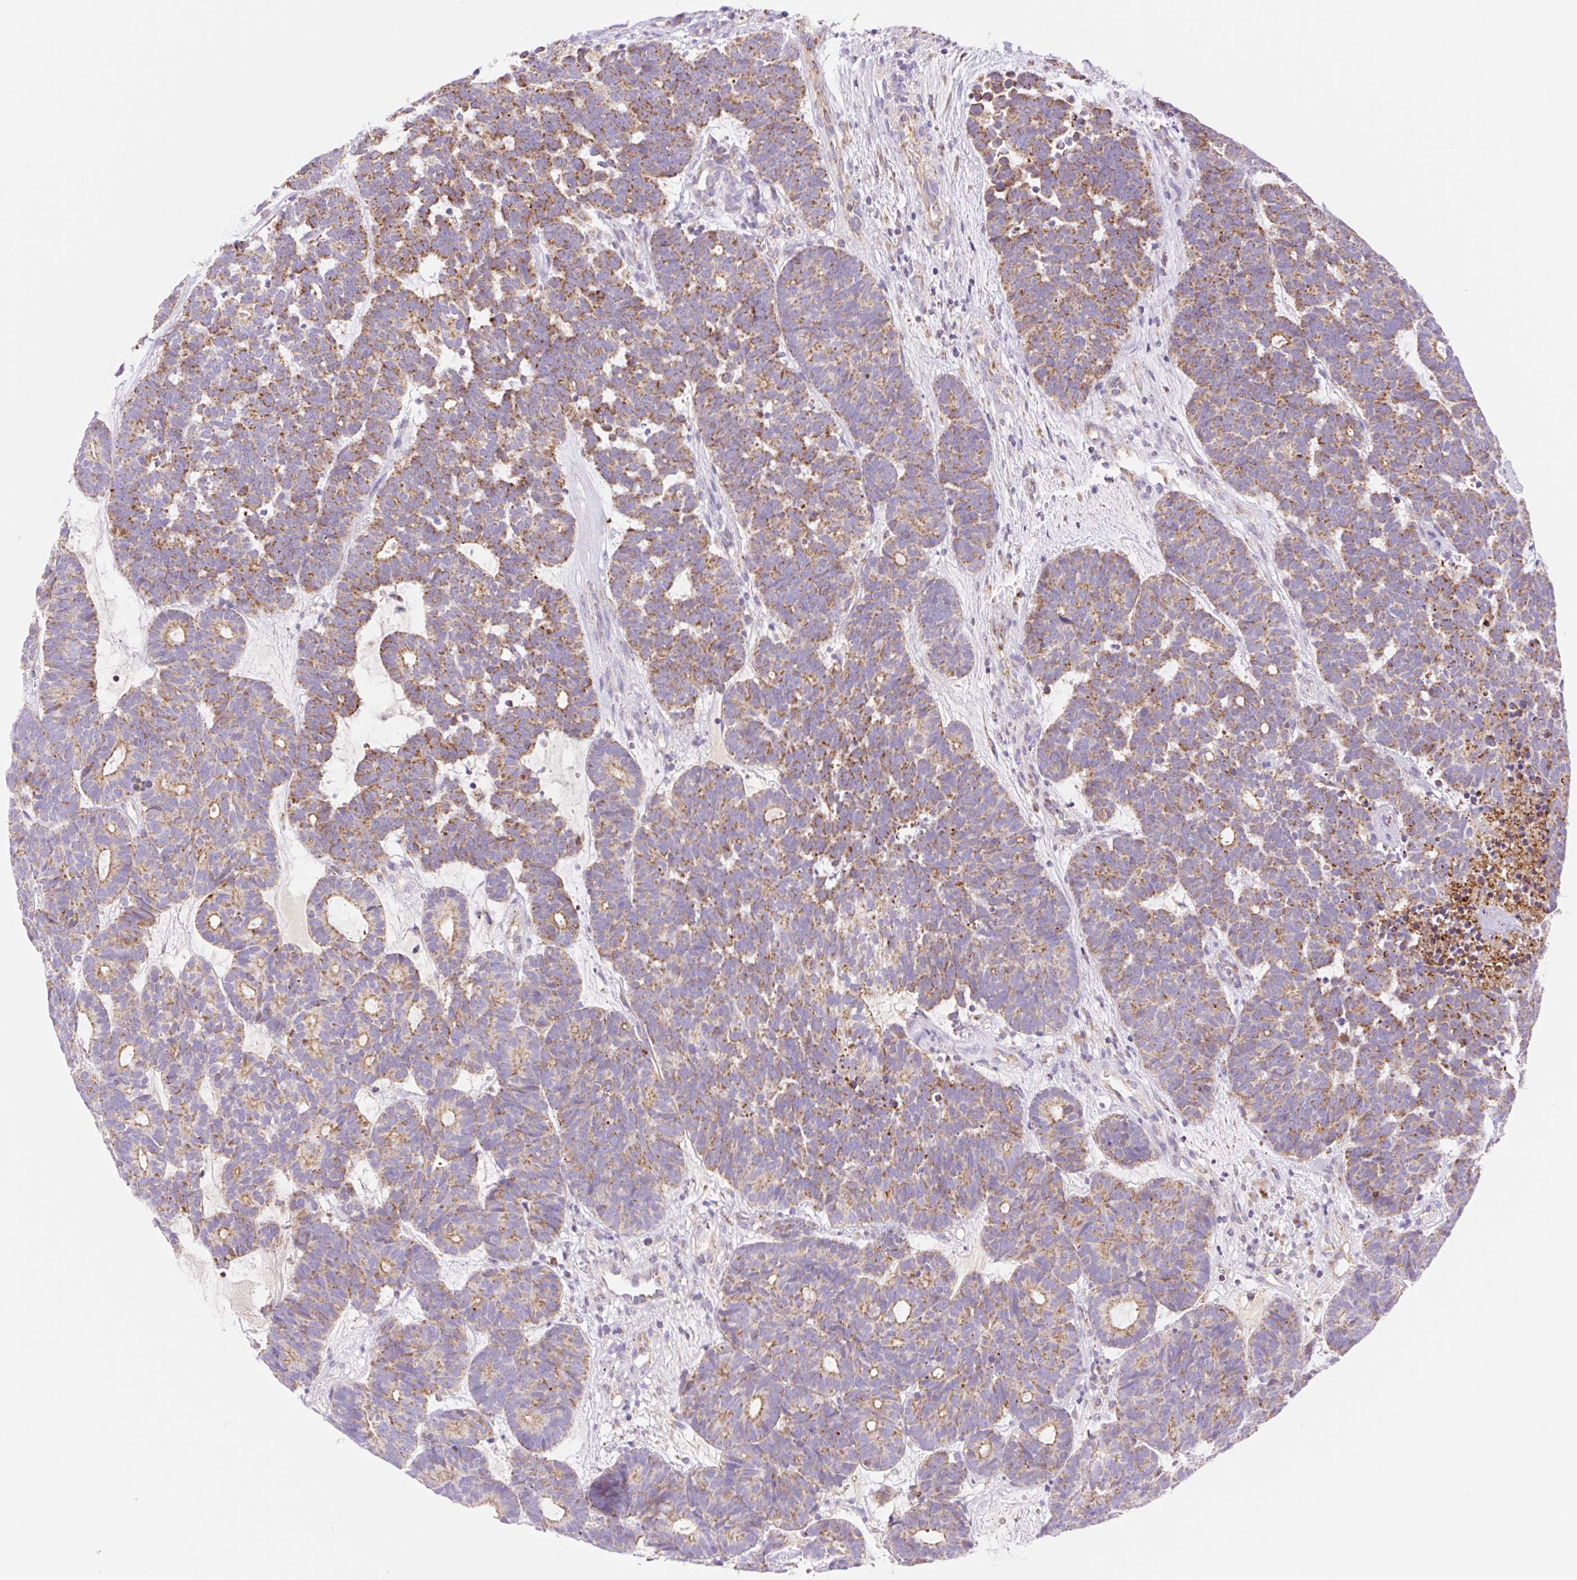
{"staining": {"intensity": "moderate", "quantity": ">75%", "location": "cytoplasmic/membranous"}, "tissue": "head and neck cancer", "cell_type": "Tumor cells", "image_type": "cancer", "snomed": [{"axis": "morphology", "description": "Adenocarcinoma, NOS"}, {"axis": "topography", "description": "Head-Neck"}], "caption": "Immunohistochemistry of head and neck cancer reveals medium levels of moderate cytoplasmic/membranous expression in about >75% of tumor cells.", "gene": "ETNK2", "patient": {"sex": "female", "age": 81}}